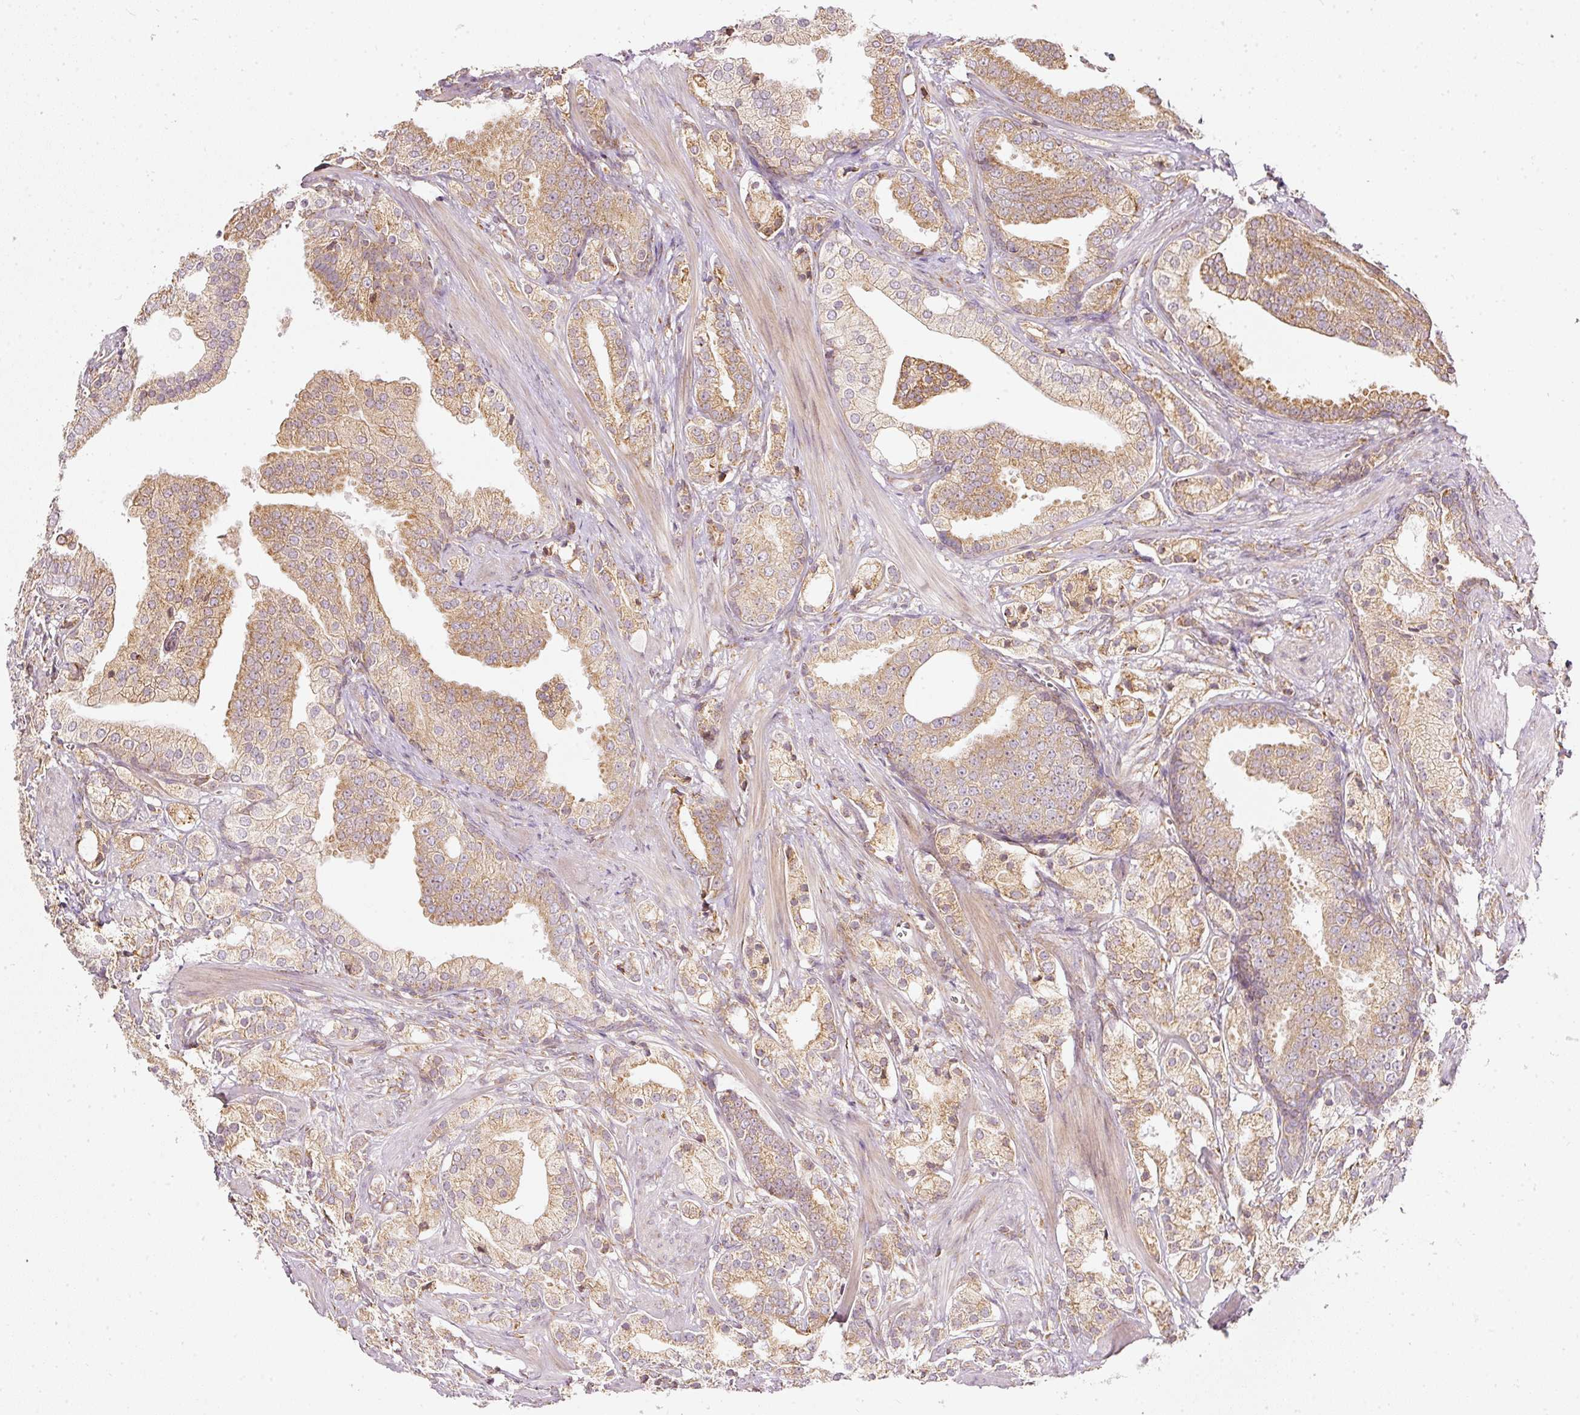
{"staining": {"intensity": "moderate", "quantity": ">75%", "location": "cytoplasmic/membranous"}, "tissue": "prostate cancer", "cell_type": "Tumor cells", "image_type": "cancer", "snomed": [{"axis": "morphology", "description": "Adenocarcinoma, High grade"}, {"axis": "topography", "description": "Prostate"}], "caption": "Protein analysis of prostate cancer tissue displays moderate cytoplasmic/membranous staining in approximately >75% of tumor cells.", "gene": "SNAPC5", "patient": {"sex": "male", "age": 50}}